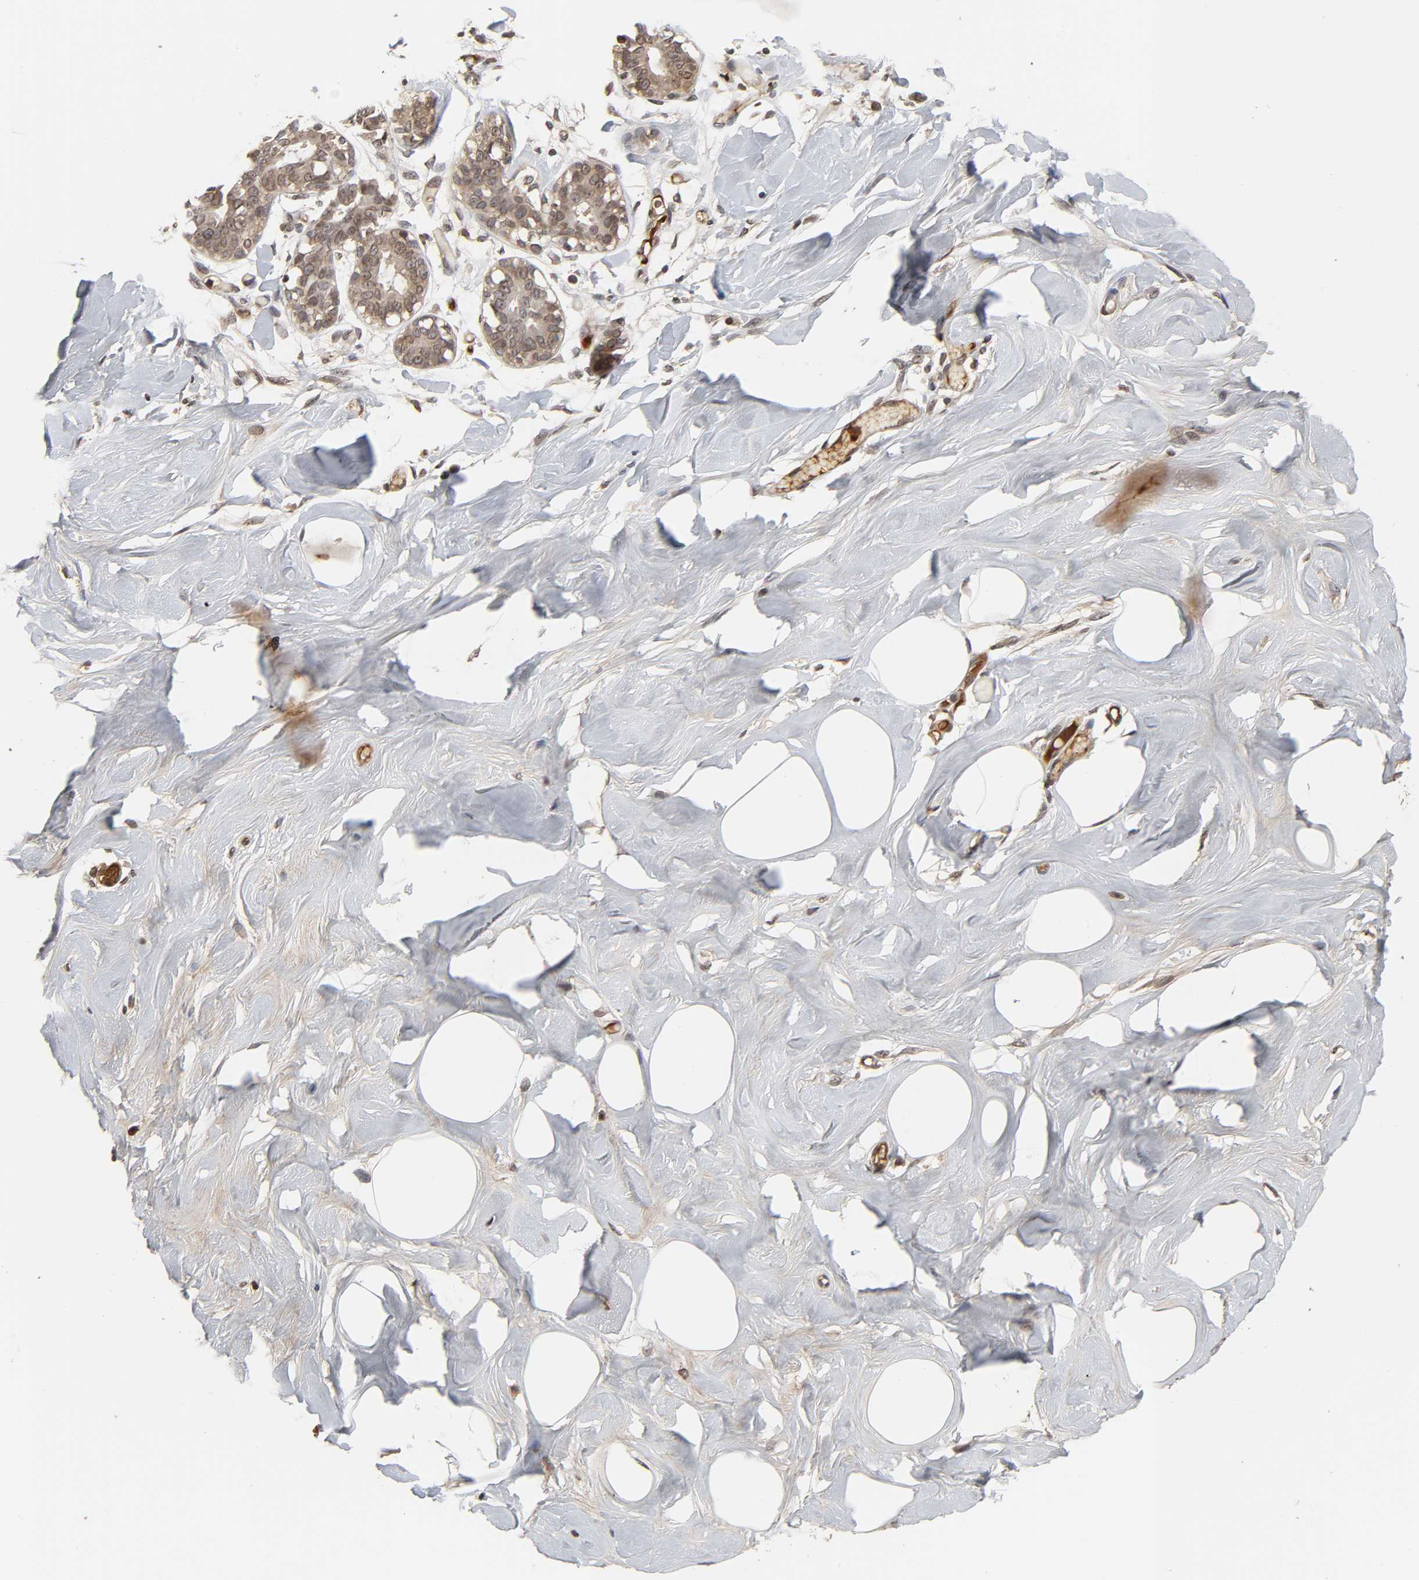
{"staining": {"intensity": "negative", "quantity": "none", "location": "none"}, "tissue": "breast", "cell_type": "Adipocytes", "image_type": "normal", "snomed": [{"axis": "morphology", "description": "Normal tissue, NOS"}, {"axis": "topography", "description": "Breast"}, {"axis": "topography", "description": "Soft tissue"}], "caption": "Immunohistochemistry (IHC) histopathology image of benign breast: human breast stained with DAB (3,3'-diaminobenzidine) demonstrates no significant protein expression in adipocytes.", "gene": "CPN2", "patient": {"sex": "female", "age": 25}}